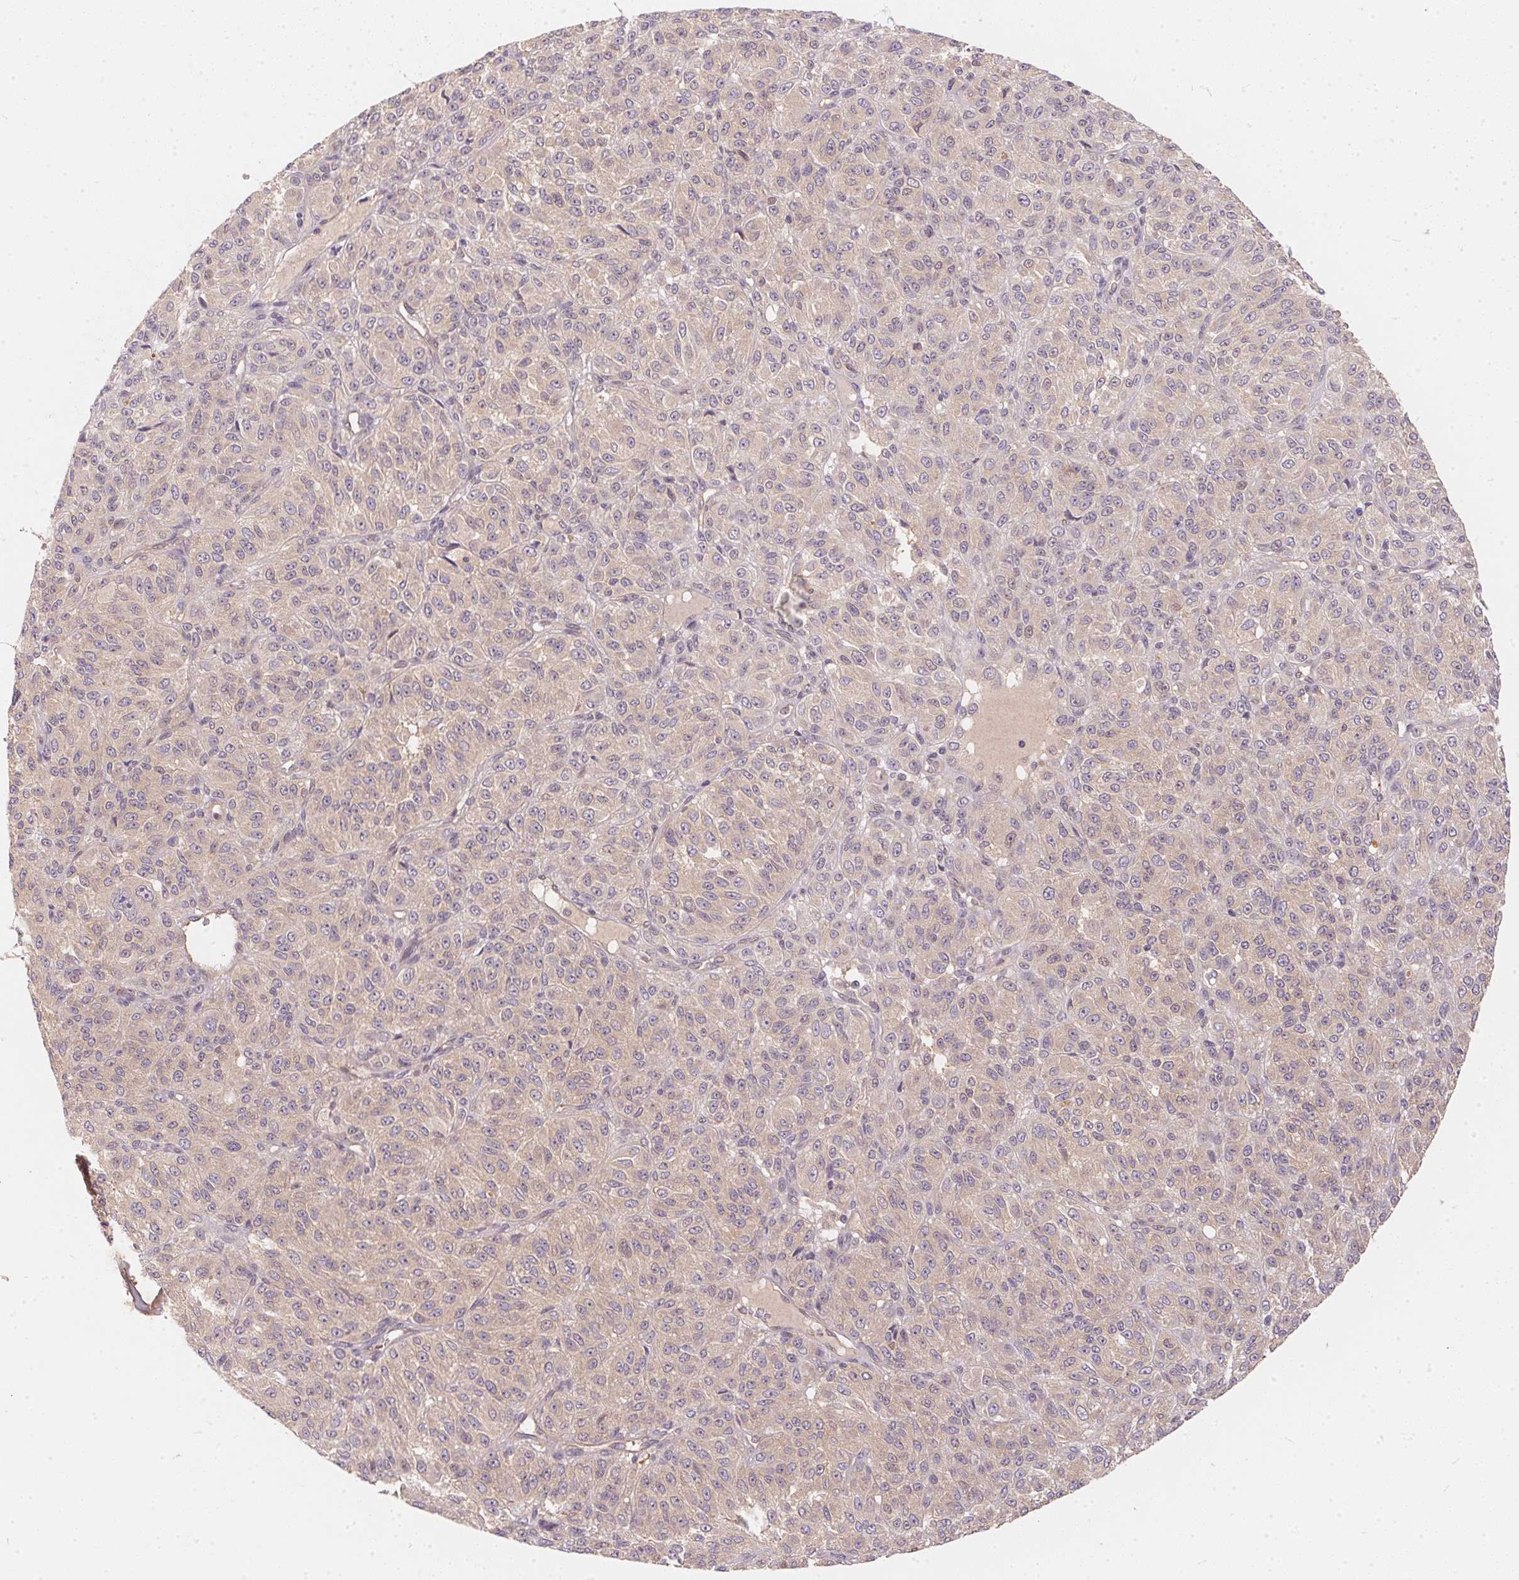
{"staining": {"intensity": "weak", "quantity": ">75%", "location": "cytoplasmic/membranous"}, "tissue": "melanoma", "cell_type": "Tumor cells", "image_type": "cancer", "snomed": [{"axis": "morphology", "description": "Malignant melanoma, Metastatic site"}, {"axis": "topography", "description": "Brain"}], "caption": "About >75% of tumor cells in human malignant melanoma (metastatic site) reveal weak cytoplasmic/membranous protein expression as visualized by brown immunohistochemical staining.", "gene": "BLMH", "patient": {"sex": "female", "age": 56}}